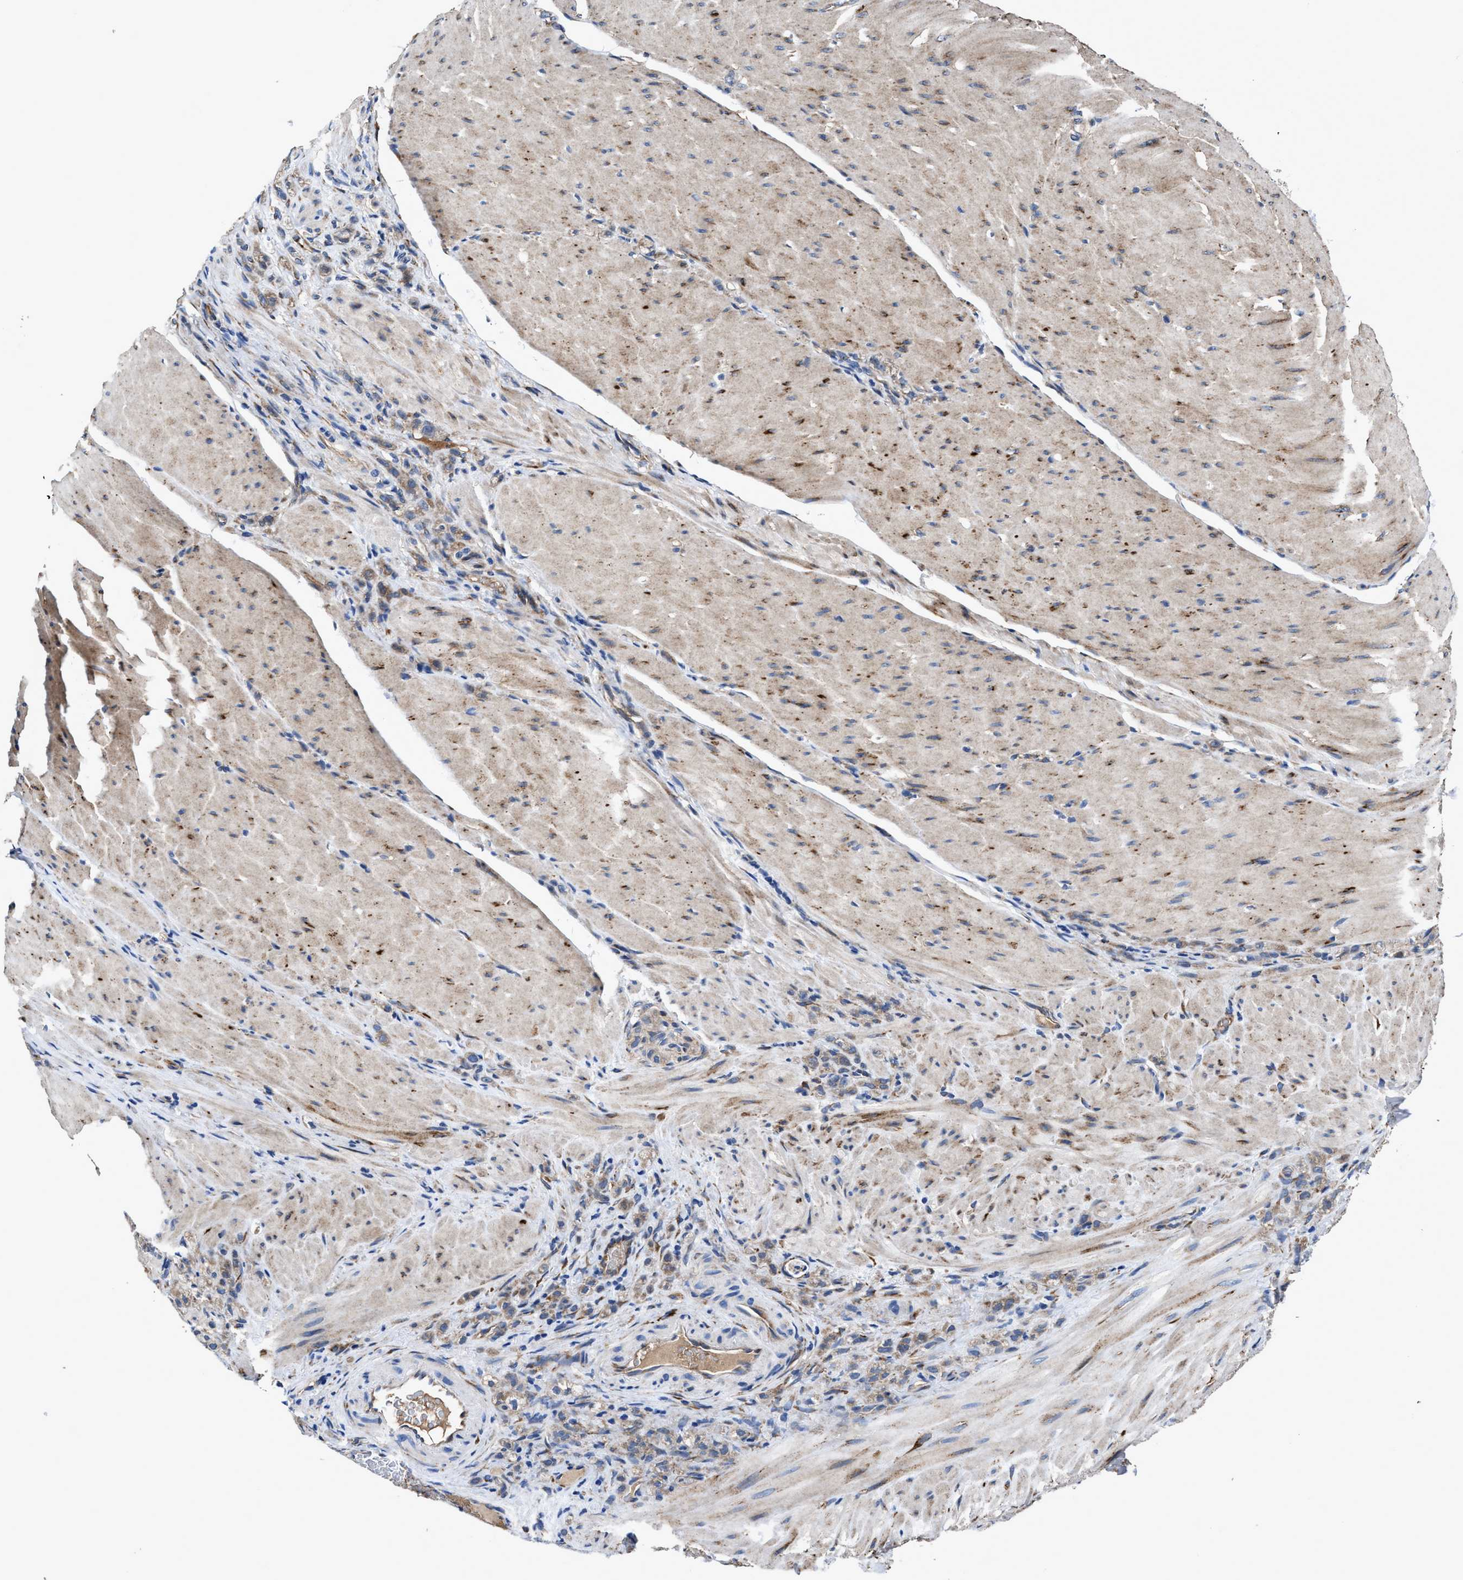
{"staining": {"intensity": "weak", "quantity": ">75%", "location": "cytoplasmic/membranous"}, "tissue": "stomach cancer", "cell_type": "Tumor cells", "image_type": "cancer", "snomed": [{"axis": "morphology", "description": "Normal tissue, NOS"}, {"axis": "morphology", "description": "Adenocarcinoma, NOS"}, {"axis": "topography", "description": "Stomach"}], "caption": "A brown stain highlights weak cytoplasmic/membranous staining of a protein in human adenocarcinoma (stomach) tumor cells. Nuclei are stained in blue.", "gene": "IDNK", "patient": {"sex": "male", "age": 82}}